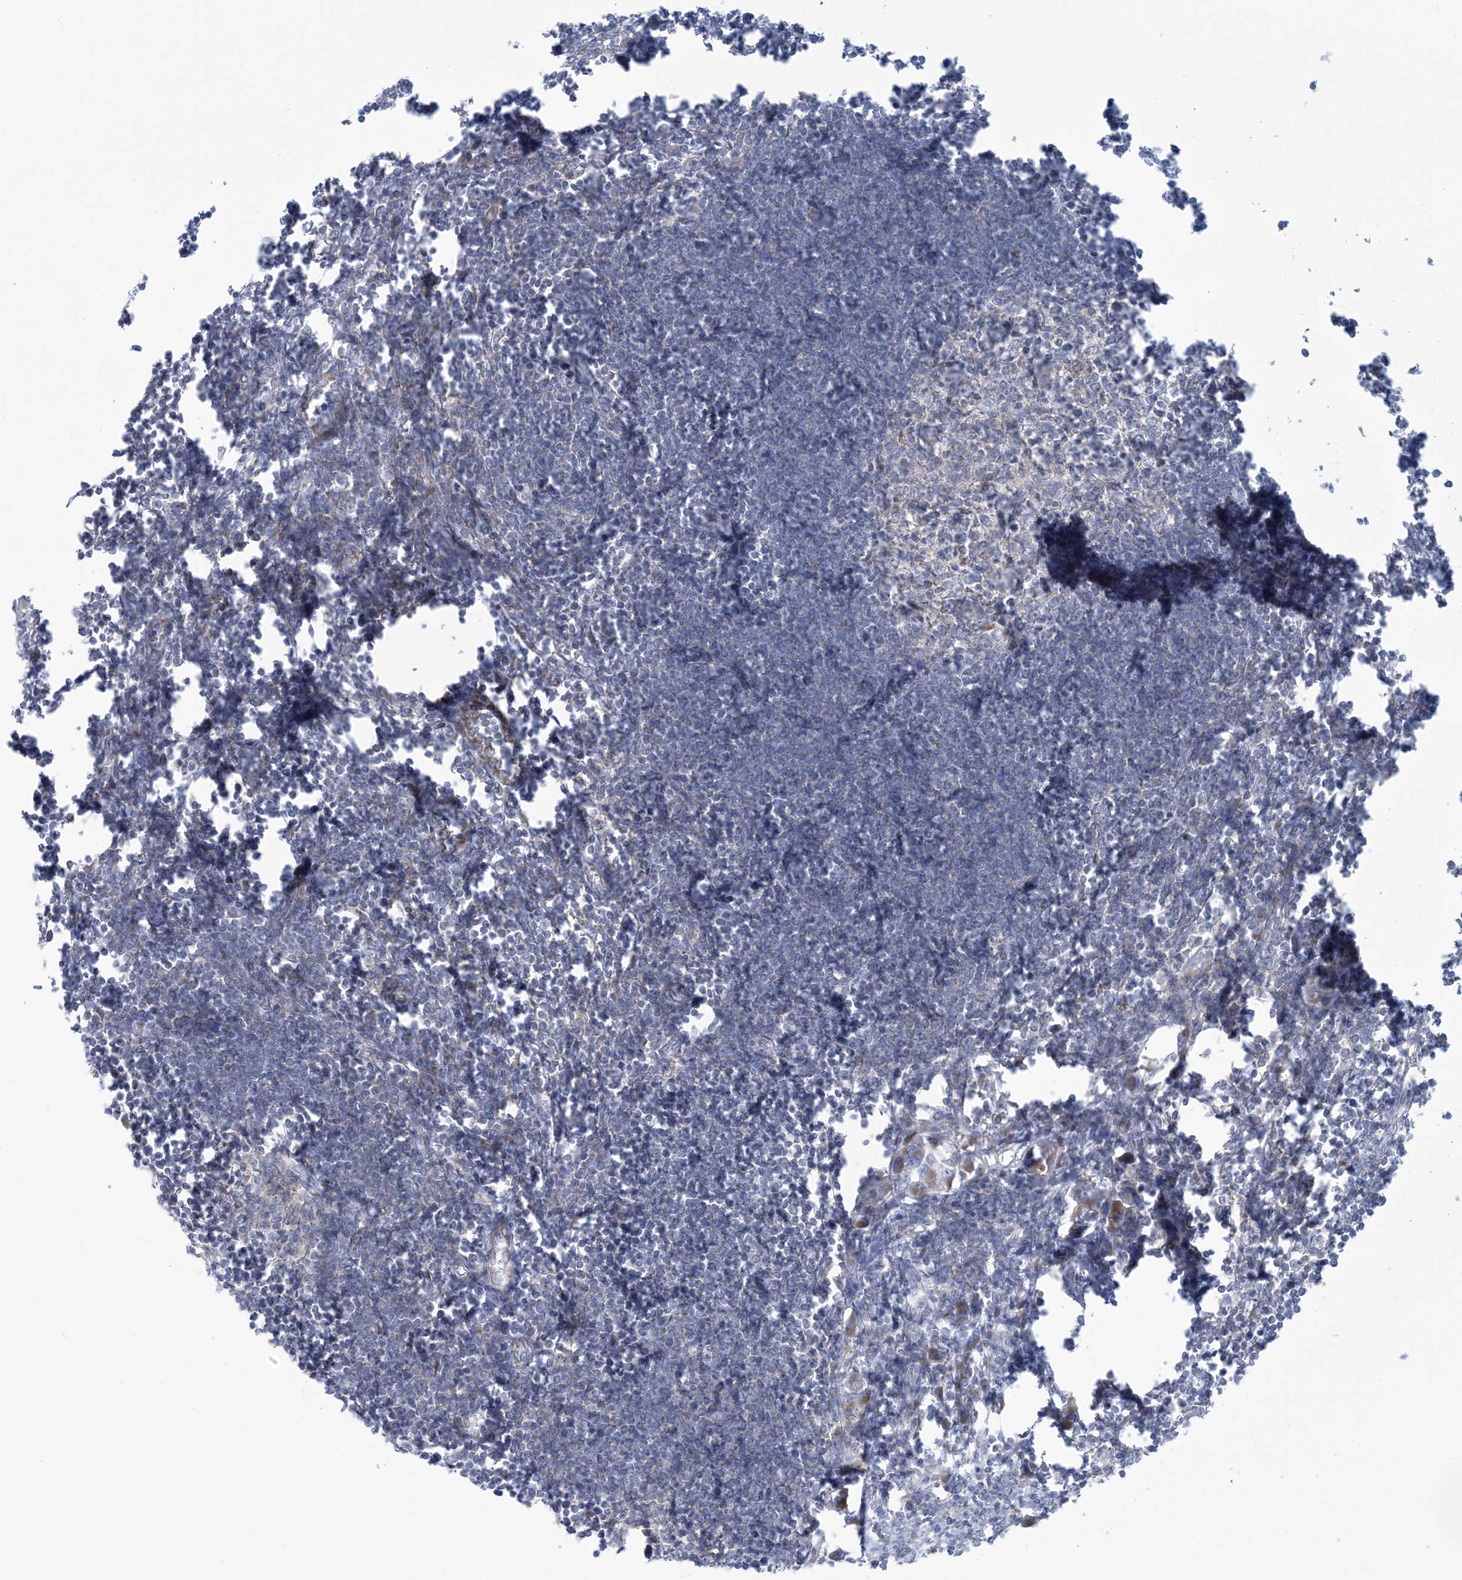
{"staining": {"intensity": "moderate", "quantity": "<25%", "location": "cytoplasmic/membranous"}, "tissue": "lymph node", "cell_type": "Germinal center cells", "image_type": "normal", "snomed": [{"axis": "morphology", "description": "Normal tissue, NOS"}, {"axis": "morphology", "description": "Malignant melanoma, Metastatic site"}, {"axis": "topography", "description": "Lymph node"}], "caption": "Lymph node was stained to show a protein in brown. There is low levels of moderate cytoplasmic/membranous positivity in about <25% of germinal center cells.", "gene": "AFTPH", "patient": {"sex": "male", "age": 41}}